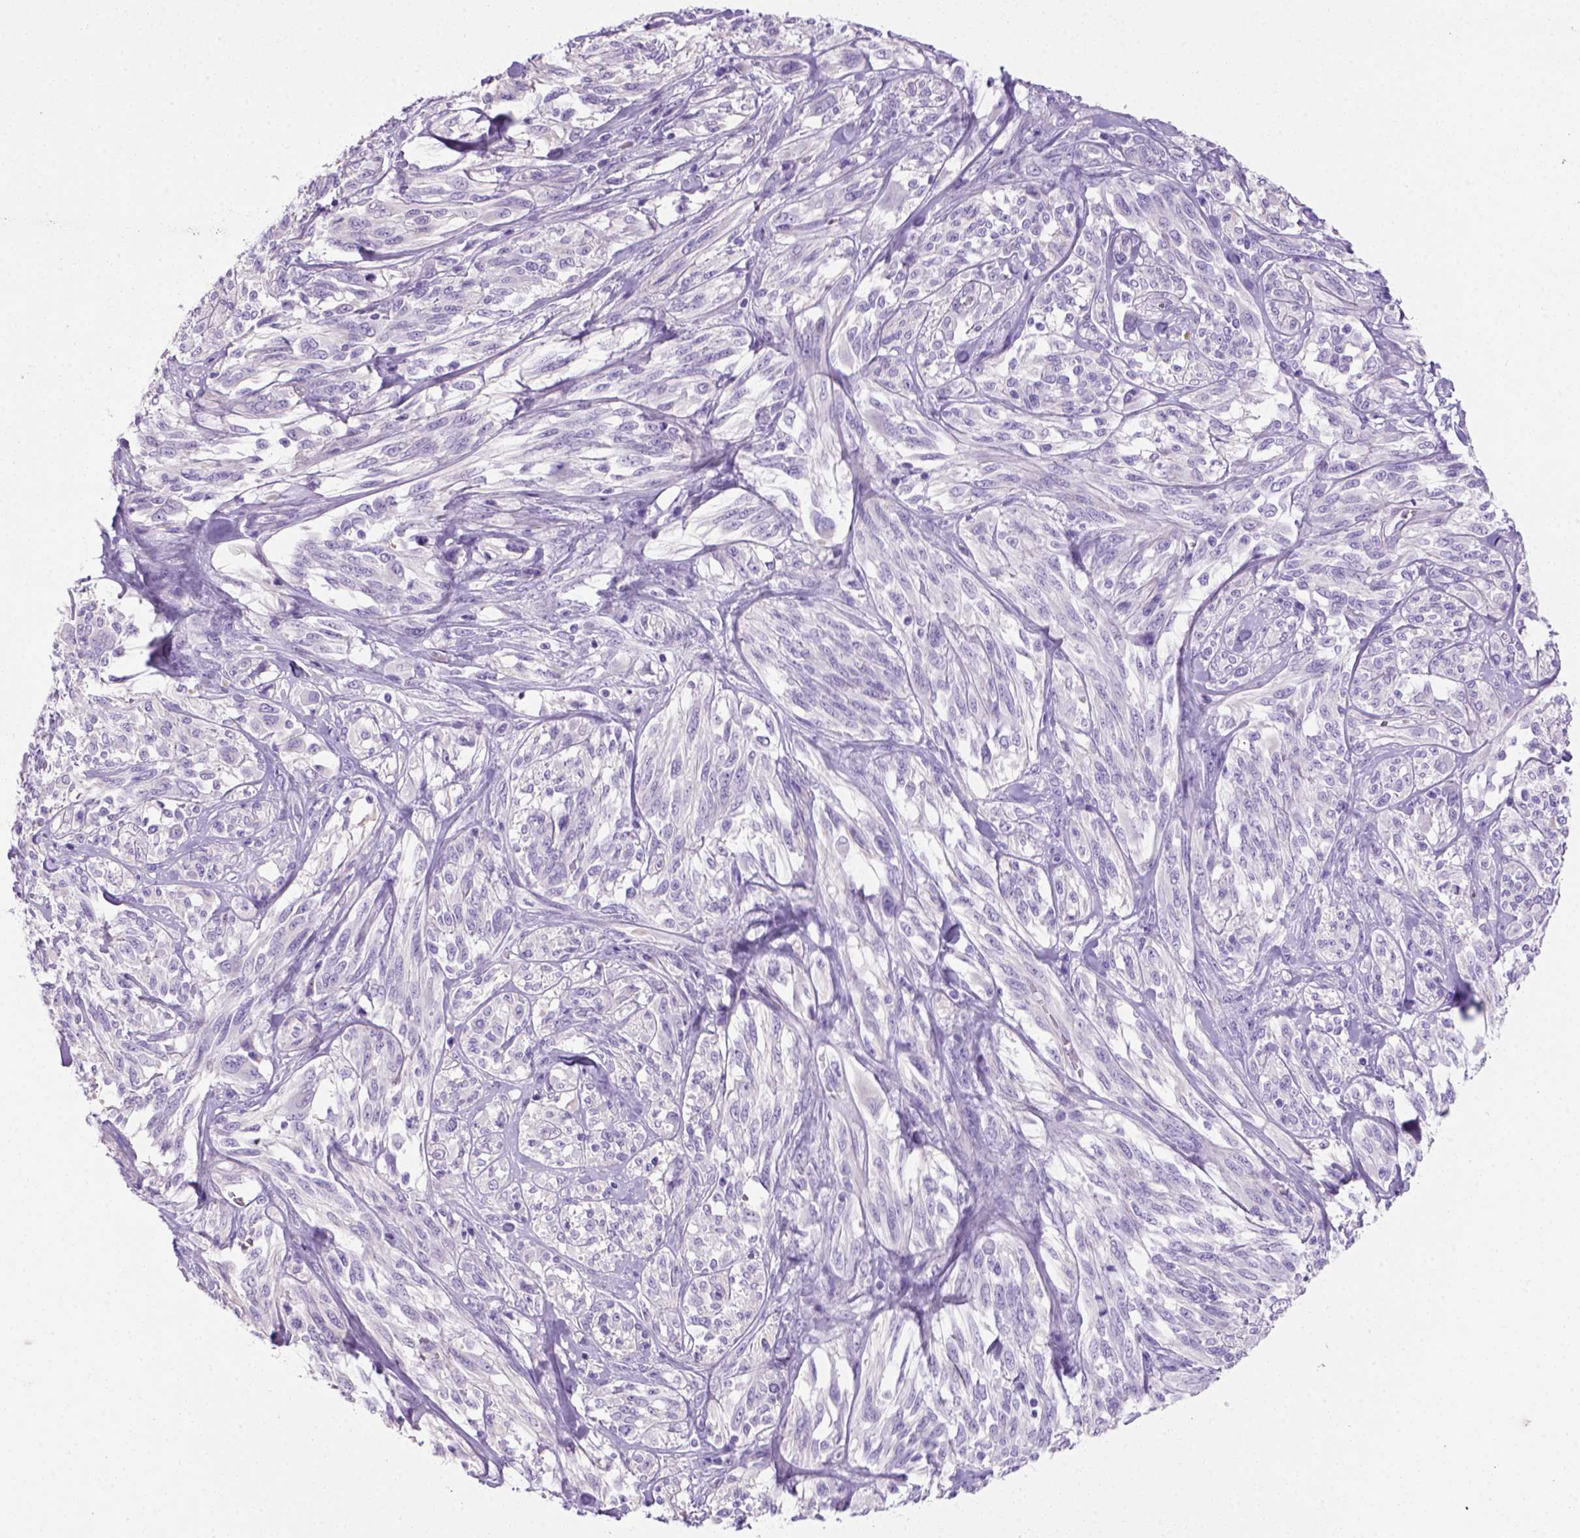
{"staining": {"intensity": "negative", "quantity": "none", "location": "none"}, "tissue": "melanoma", "cell_type": "Tumor cells", "image_type": "cancer", "snomed": [{"axis": "morphology", "description": "Malignant melanoma, NOS"}, {"axis": "topography", "description": "Skin"}], "caption": "Photomicrograph shows no protein staining in tumor cells of malignant melanoma tissue. (Immunohistochemistry (ihc), brightfield microscopy, high magnification).", "gene": "ARHGEF33", "patient": {"sex": "female", "age": 91}}